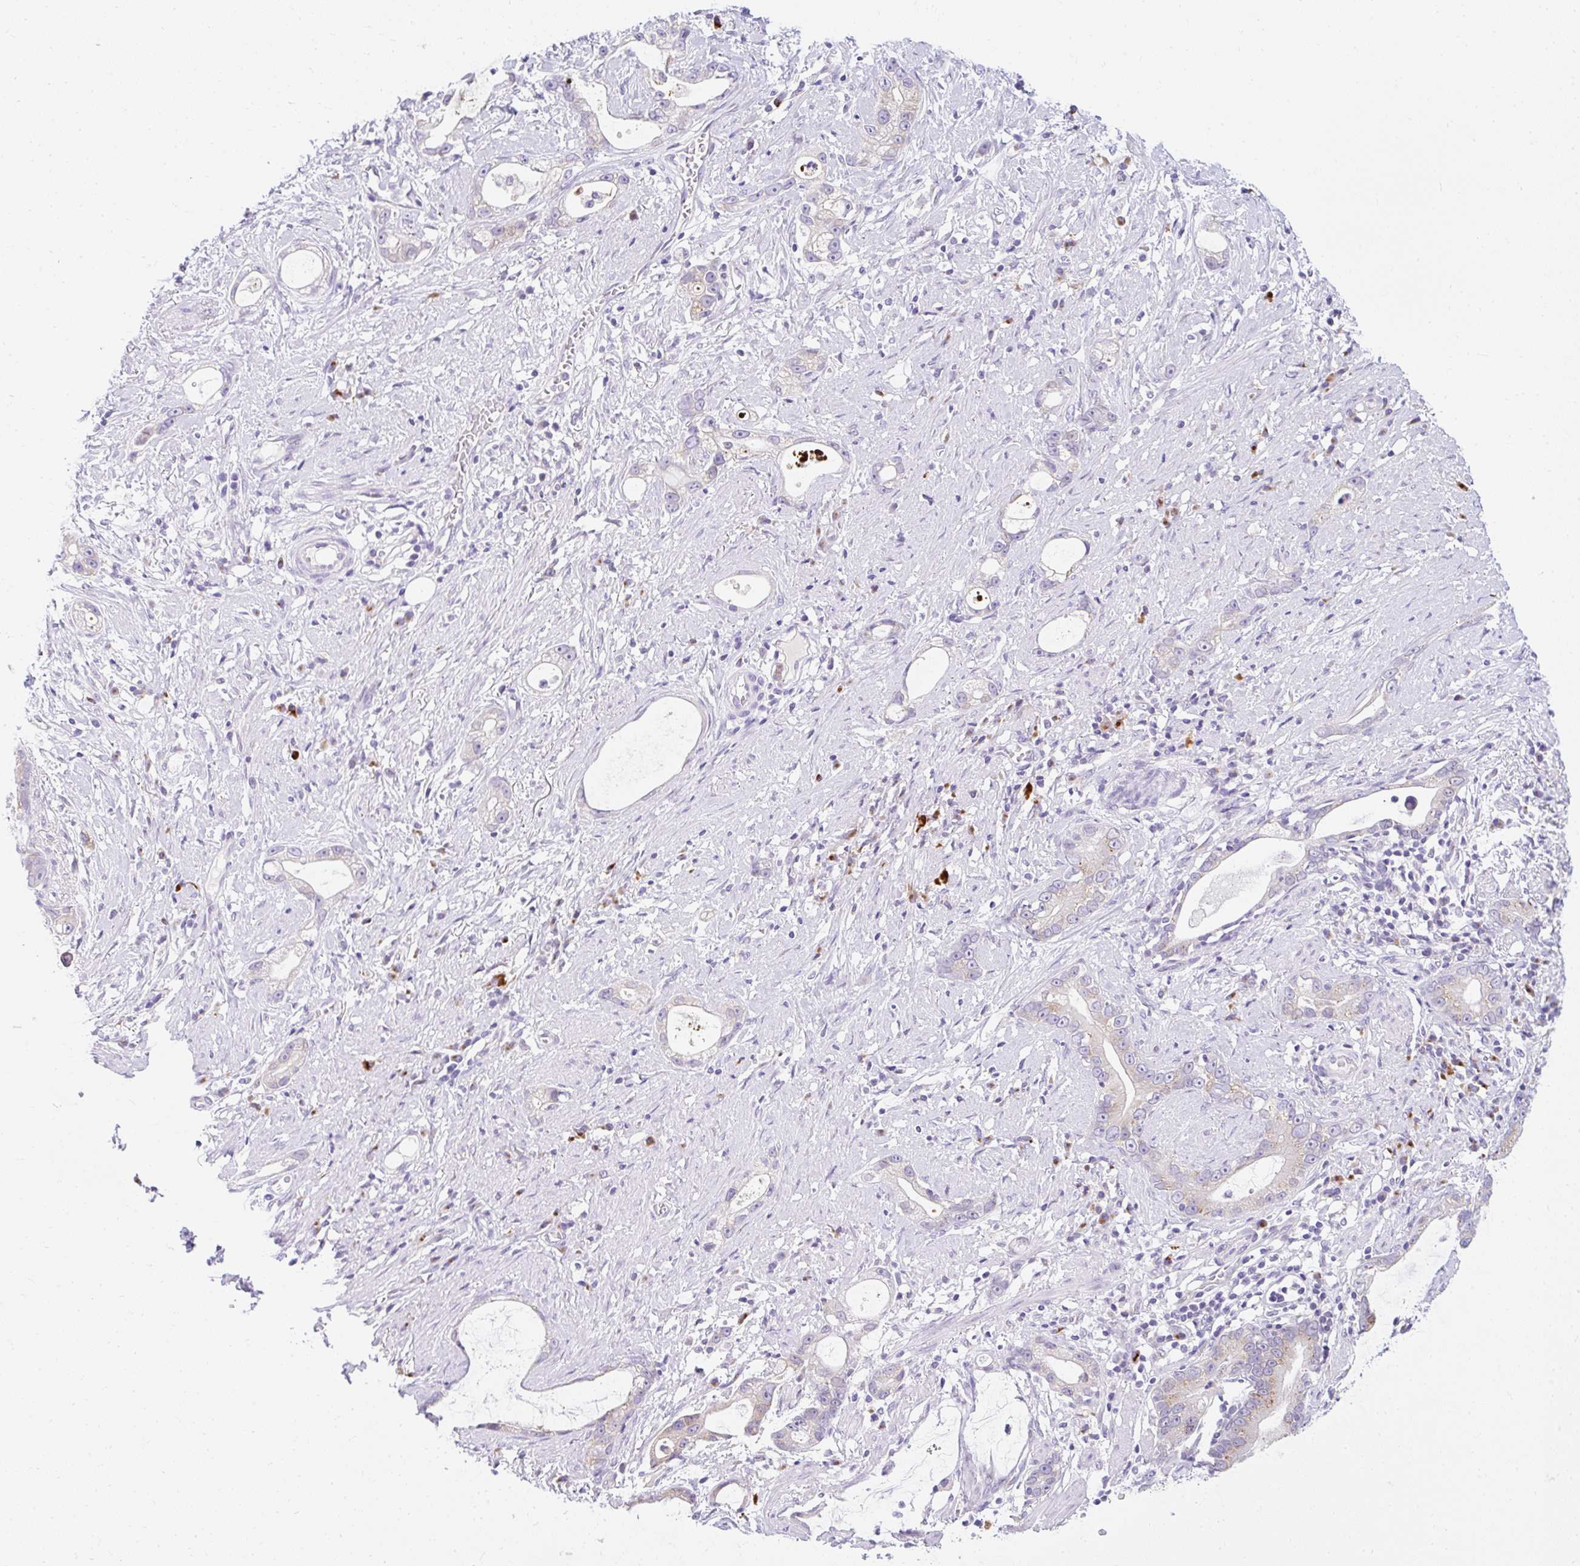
{"staining": {"intensity": "negative", "quantity": "none", "location": "none"}, "tissue": "stomach cancer", "cell_type": "Tumor cells", "image_type": "cancer", "snomed": [{"axis": "morphology", "description": "Adenocarcinoma, NOS"}, {"axis": "topography", "description": "Stomach"}], "caption": "DAB immunohistochemical staining of adenocarcinoma (stomach) exhibits no significant expression in tumor cells.", "gene": "GOLGA8A", "patient": {"sex": "male", "age": 55}}